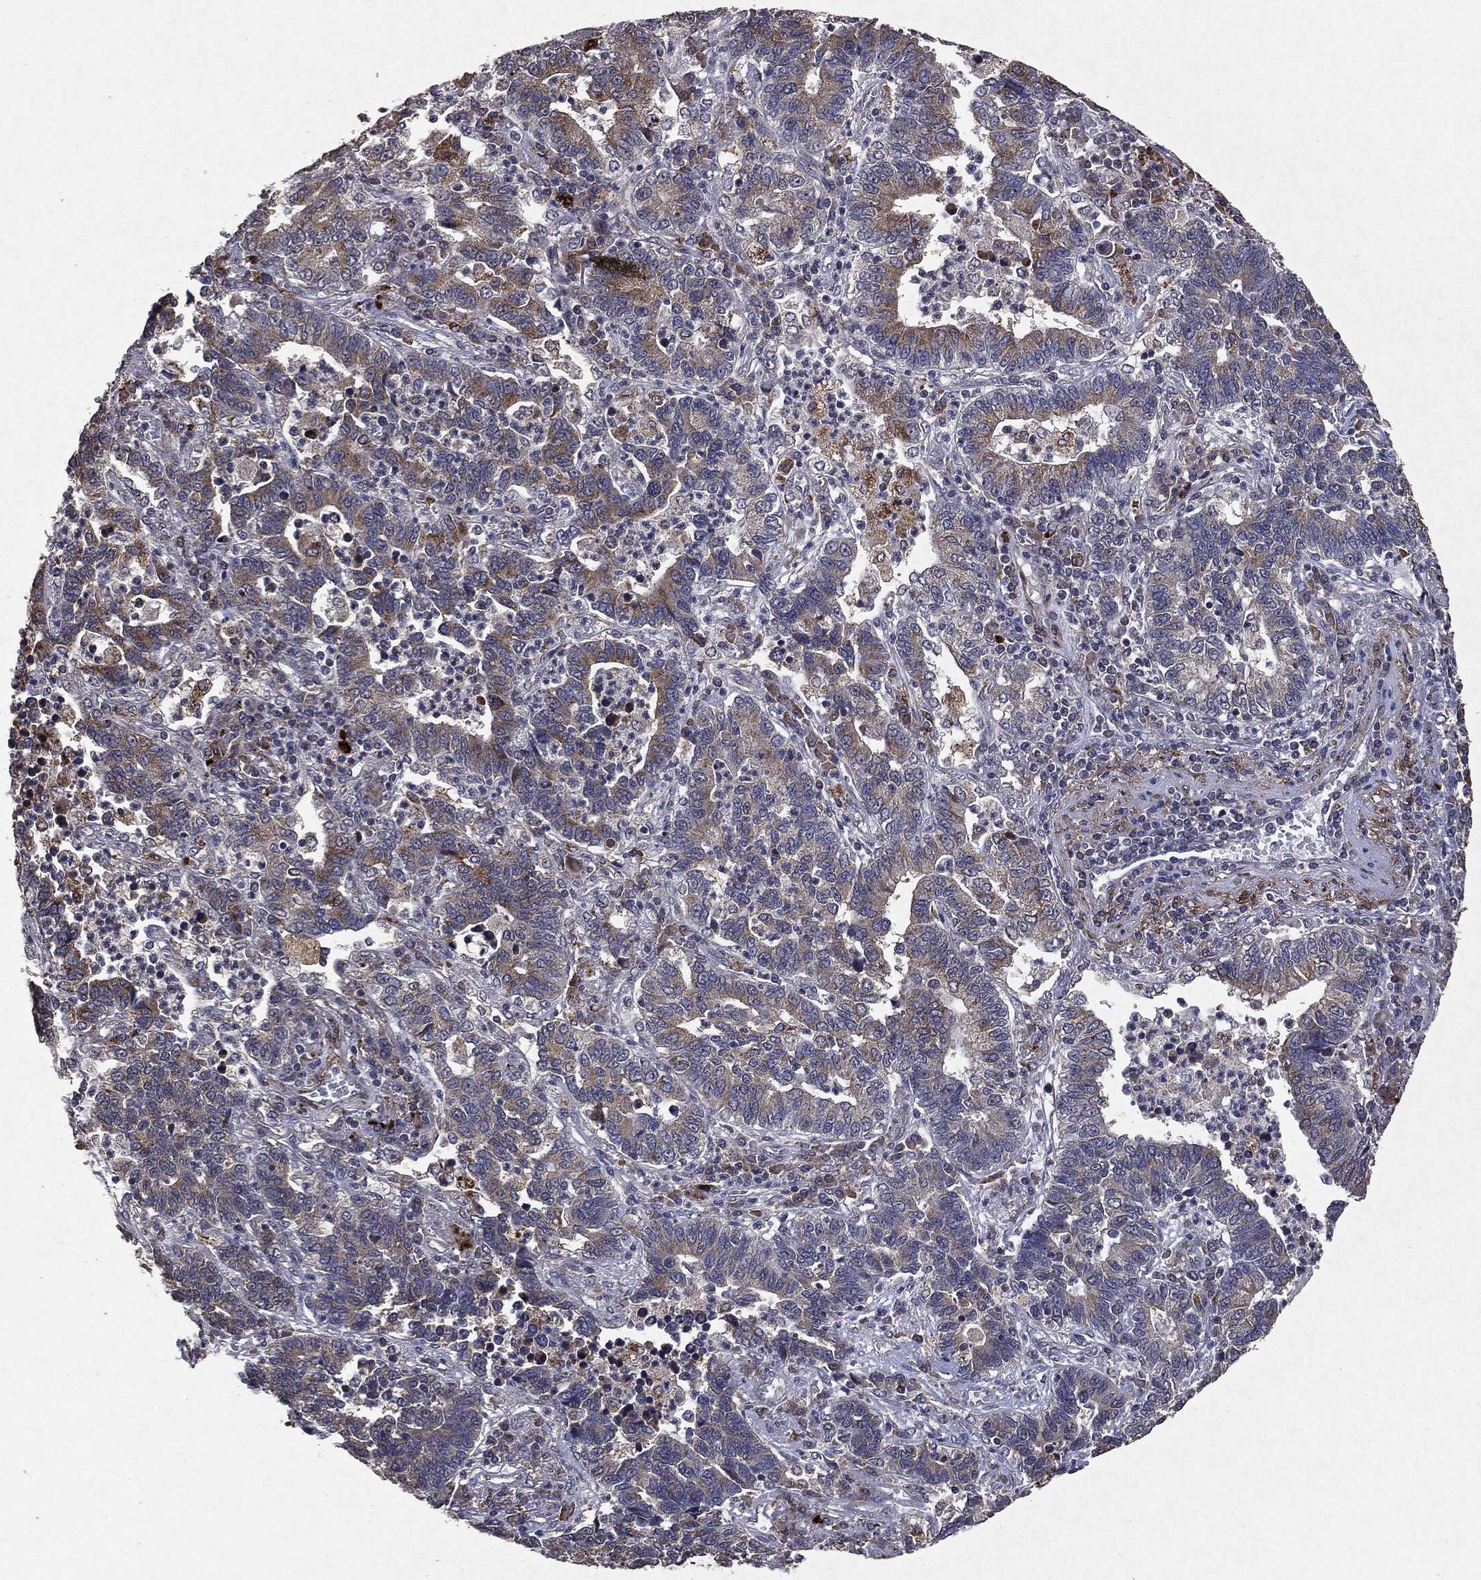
{"staining": {"intensity": "negative", "quantity": "none", "location": "none"}, "tissue": "lung cancer", "cell_type": "Tumor cells", "image_type": "cancer", "snomed": [{"axis": "morphology", "description": "Adenocarcinoma, NOS"}, {"axis": "topography", "description": "Lung"}], "caption": "Human lung cancer (adenocarcinoma) stained for a protein using IHC shows no expression in tumor cells.", "gene": "PTEN", "patient": {"sex": "female", "age": 57}}